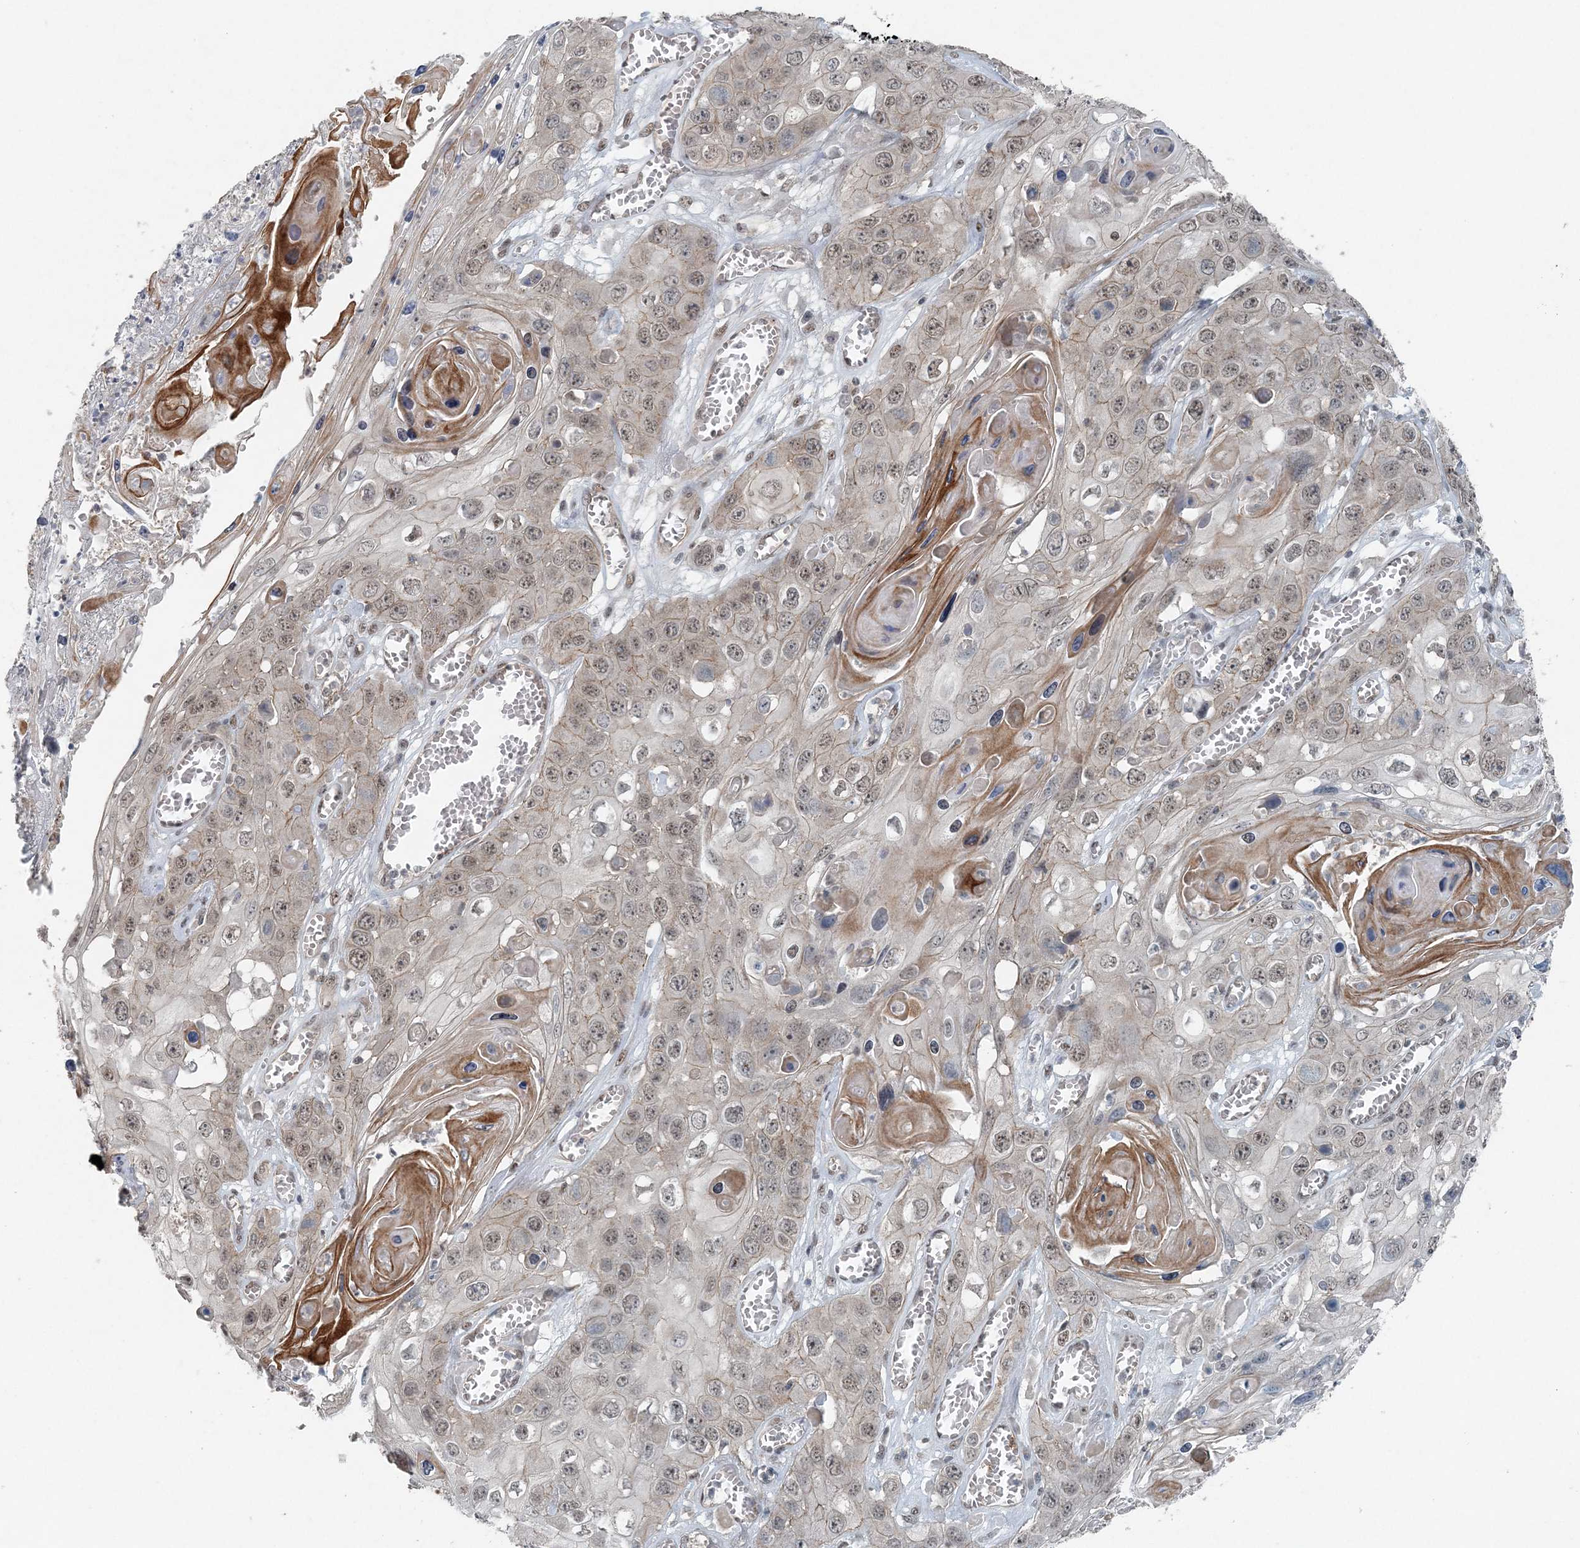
{"staining": {"intensity": "moderate", "quantity": "<25%", "location": "cytoplasmic/membranous"}, "tissue": "skin cancer", "cell_type": "Tumor cells", "image_type": "cancer", "snomed": [{"axis": "morphology", "description": "Squamous cell carcinoma, NOS"}, {"axis": "topography", "description": "Skin"}], "caption": "An IHC histopathology image of neoplastic tissue is shown. Protein staining in brown highlights moderate cytoplasmic/membranous positivity in skin squamous cell carcinoma within tumor cells.", "gene": "VSIG2", "patient": {"sex": "male", "age": 55}}